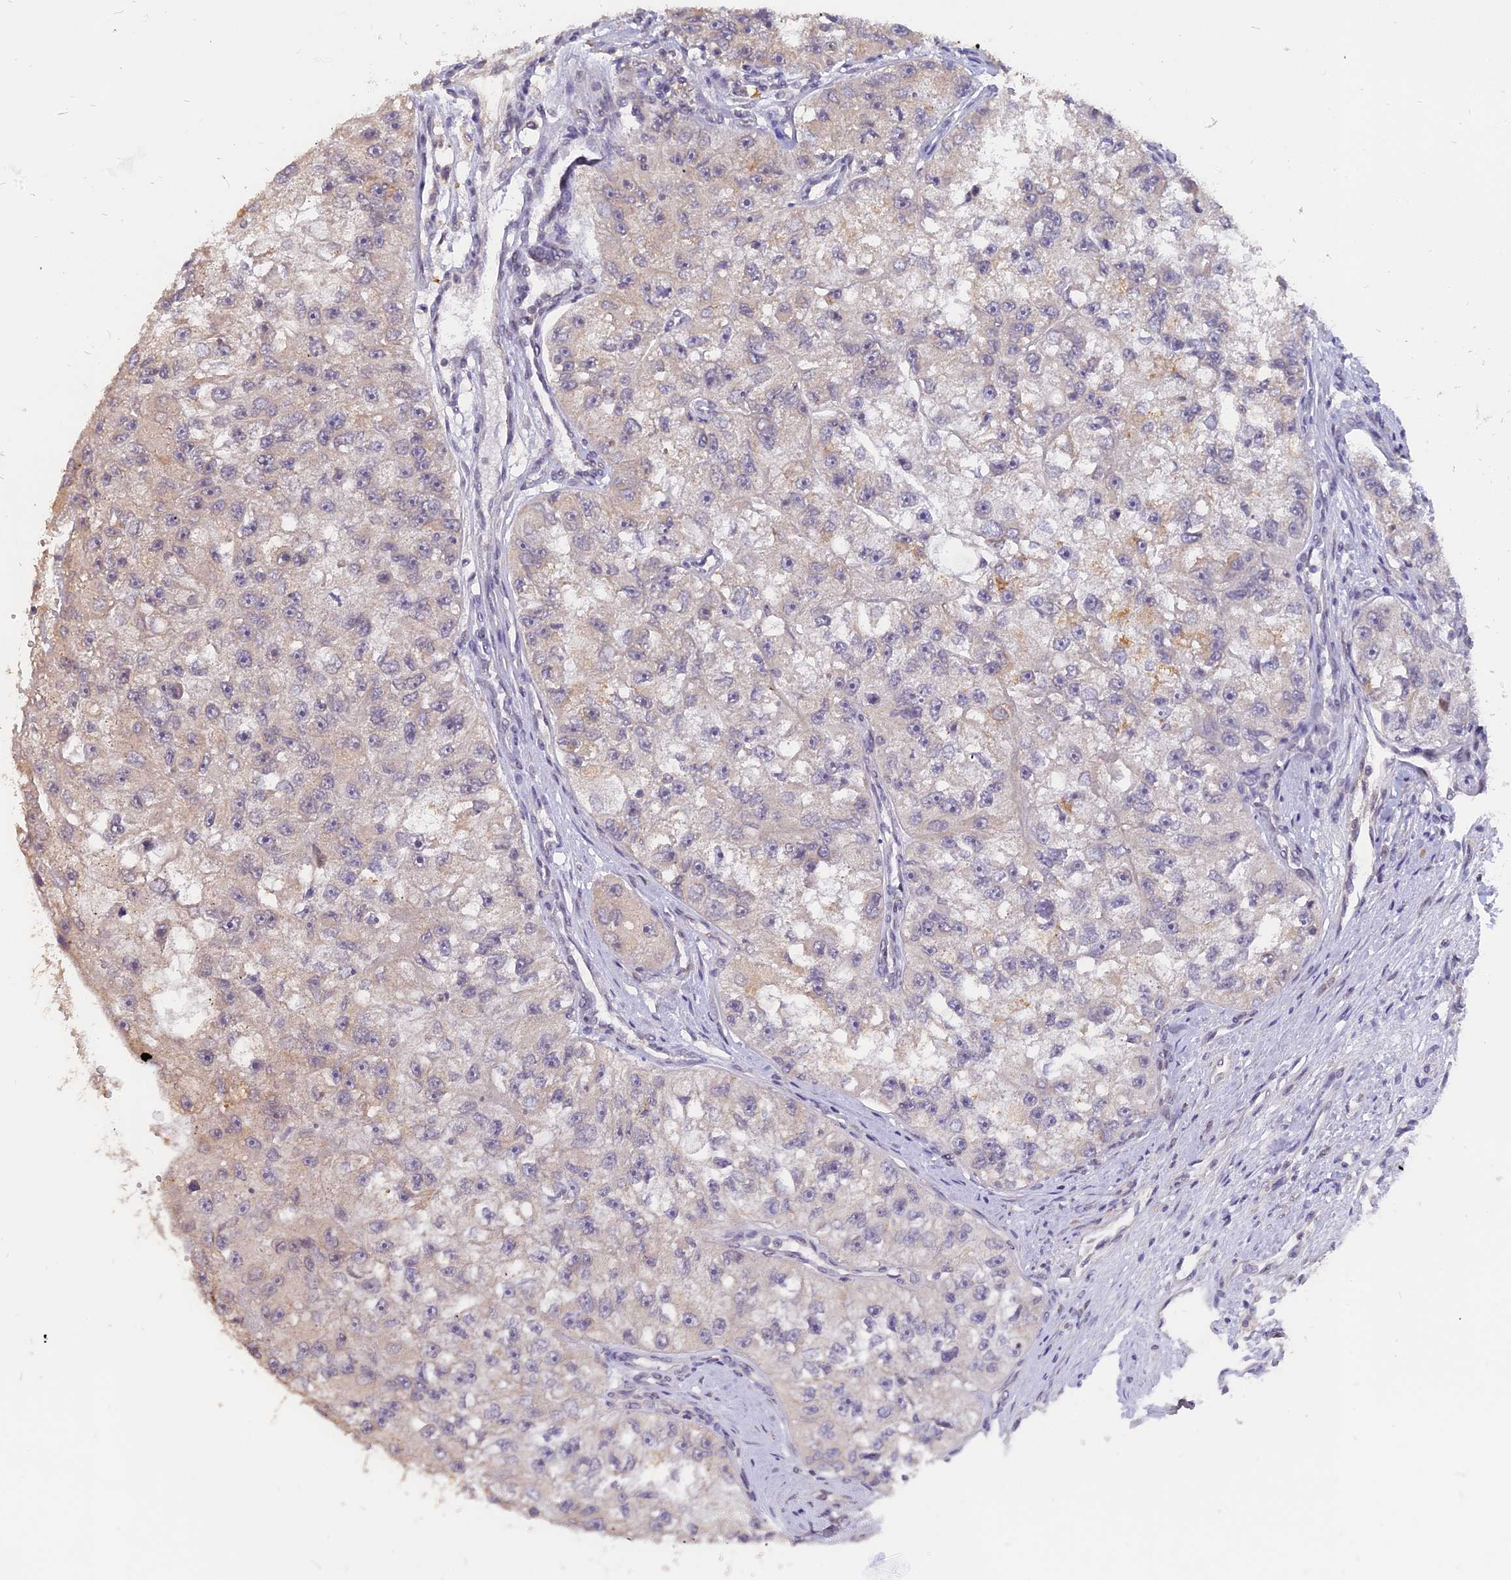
{"staining": {"intensity": "negative", "quantity": "none", "location": "none"}, "tissue": "renal cancer", "cell_type": "Tumor cells", "image_type": "cancer", "snomed": [{"axis": "morphology", "description": "Adenocarcinoma, NOS"}, {"axis": "topography", "description": "Kidney"}], "caption": "Immunohistochemistry (IHC) of human renal cancer (adenocarcinoma) demonstrates no staining in tumor cells.", "gene": "NR1H3", "patient": {"sex": "male", "age": 63}}